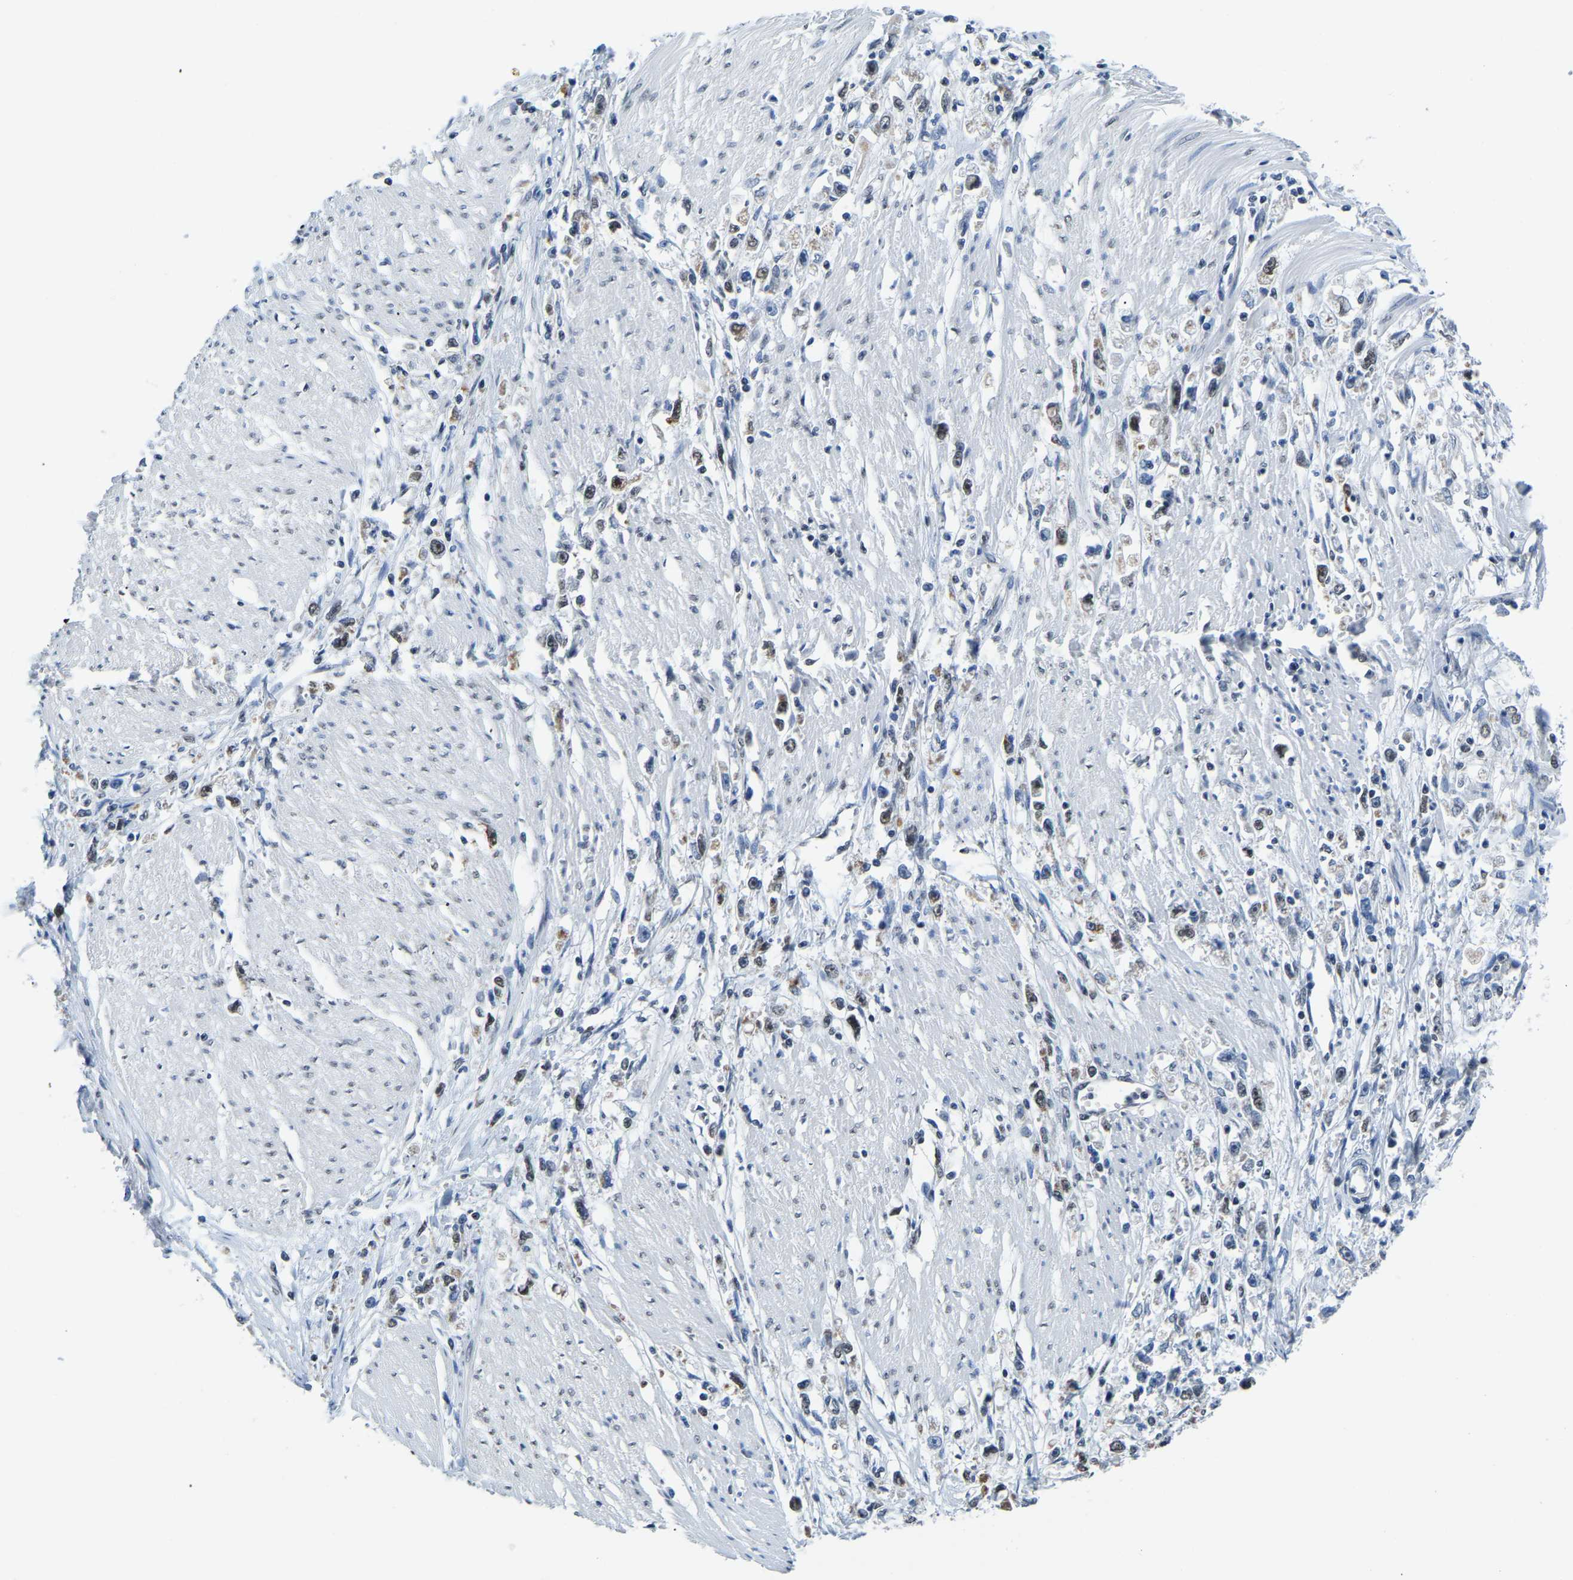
{"staining": {"intensity": "moderate", "quantity": ">75%", "location": "nuclear"}, "tissue": "stomach cancer", "cell_type": "Tumor cells", "image_type": "cancer", "snomed": [{"axis": "morphology", "description": "Adenocarcinoma, NOS"}, {"axis": "topography", "description": "Stomach"}], "caption": "This image exhibits immunohistochemistry staining of adenocarcinoma (stomach), with medium moderate nuclear expression in about >75% of tumor cells.", "gene": "BNIP3L", "patient": {"sex": "female", "age": 59}}